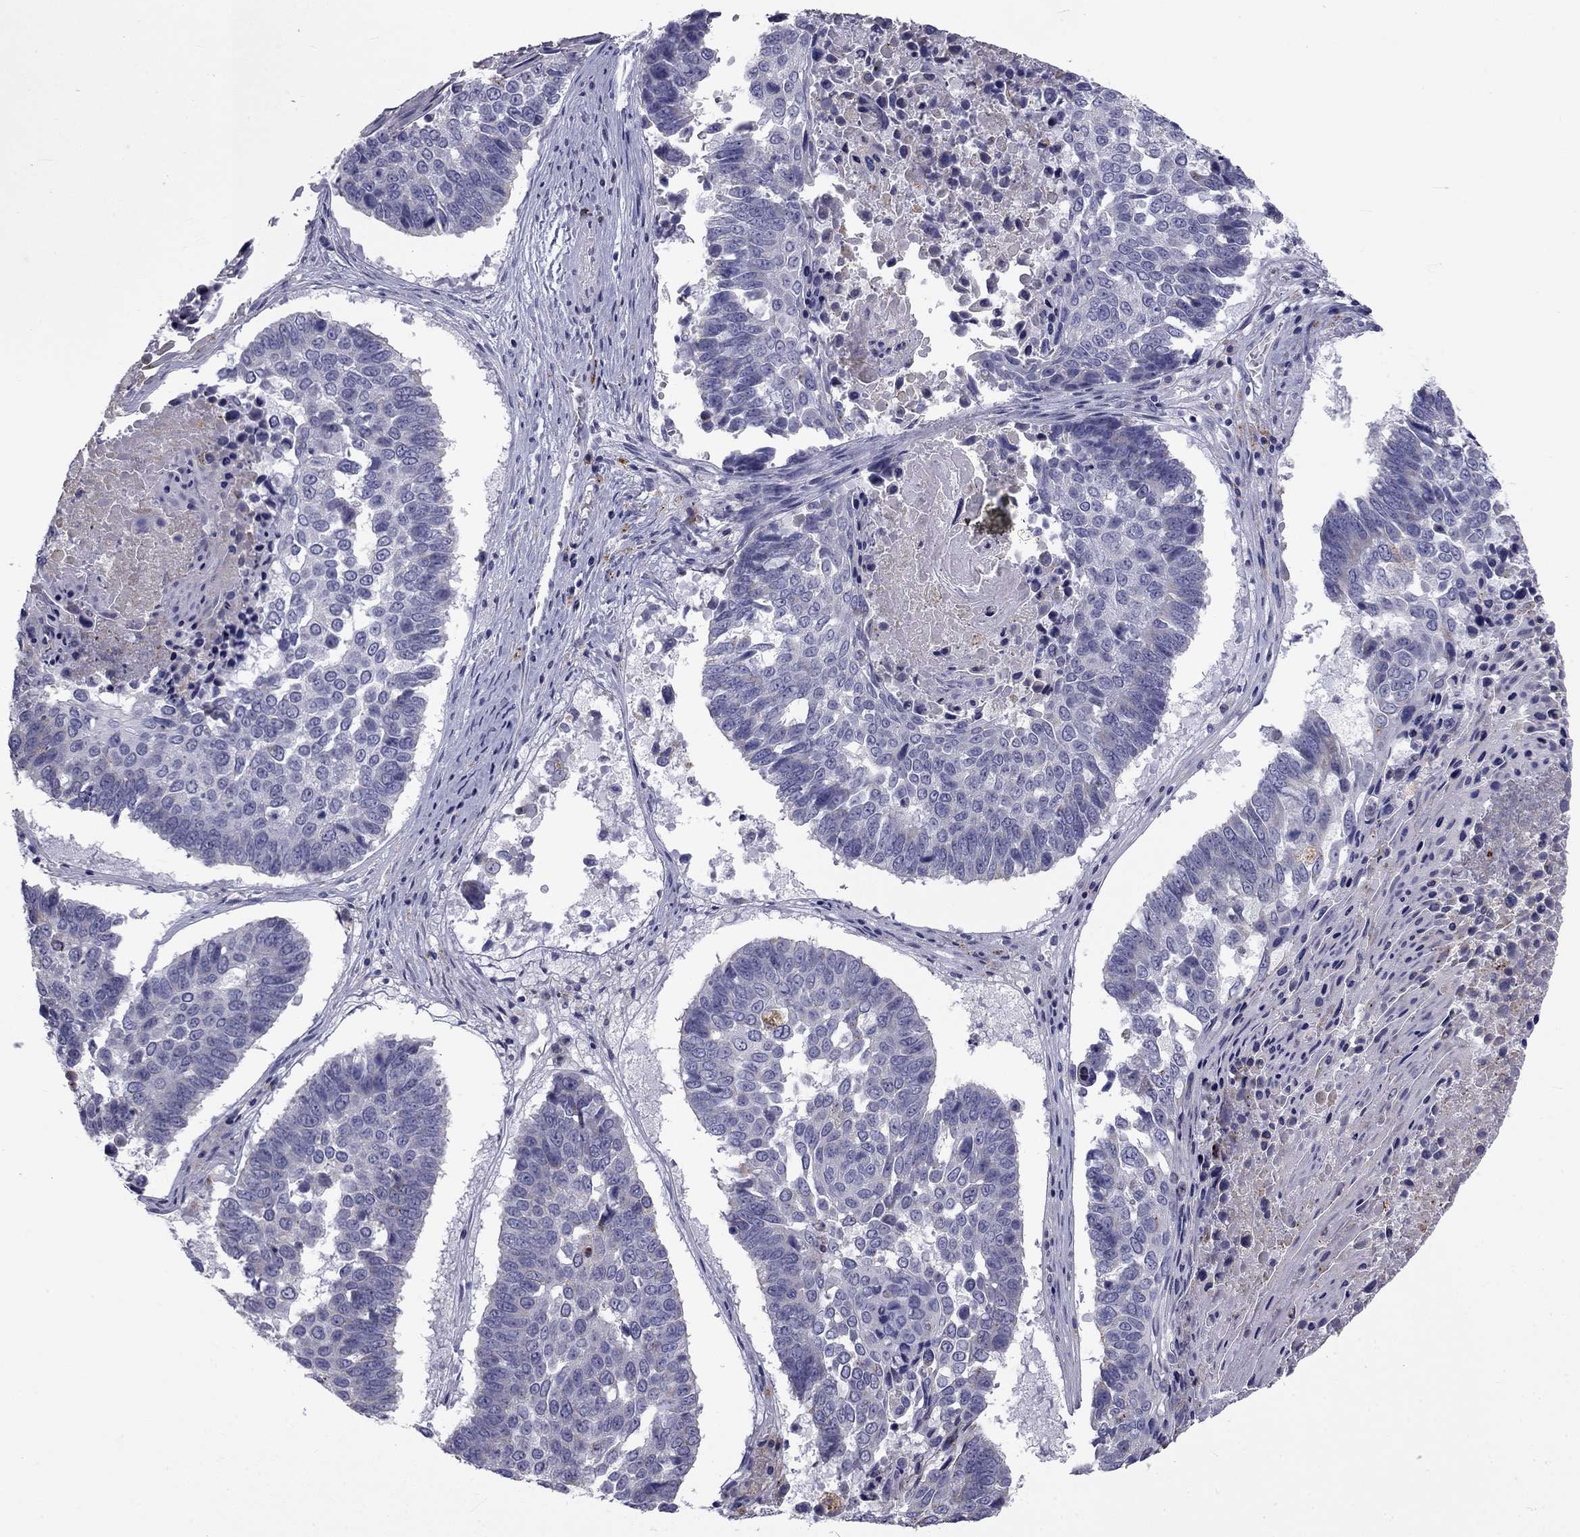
{"staining": {"intensity": "negative", "quantity": "none", "location": "none"}, "tissue": "lung cancer", "cell_type": "Tumor cells", "image_type": "cancer", "snomed": [{"axis": "morphology", "description": "Squamous cell carcinoma, NOS"}, {"axis": "topography", "description": "Lung"}], "caption": "Tumor cells are negative for protein expression in human lung cancer.", "gene": "CLPSL2", "patient": {"sex": "male", "age": 73}}